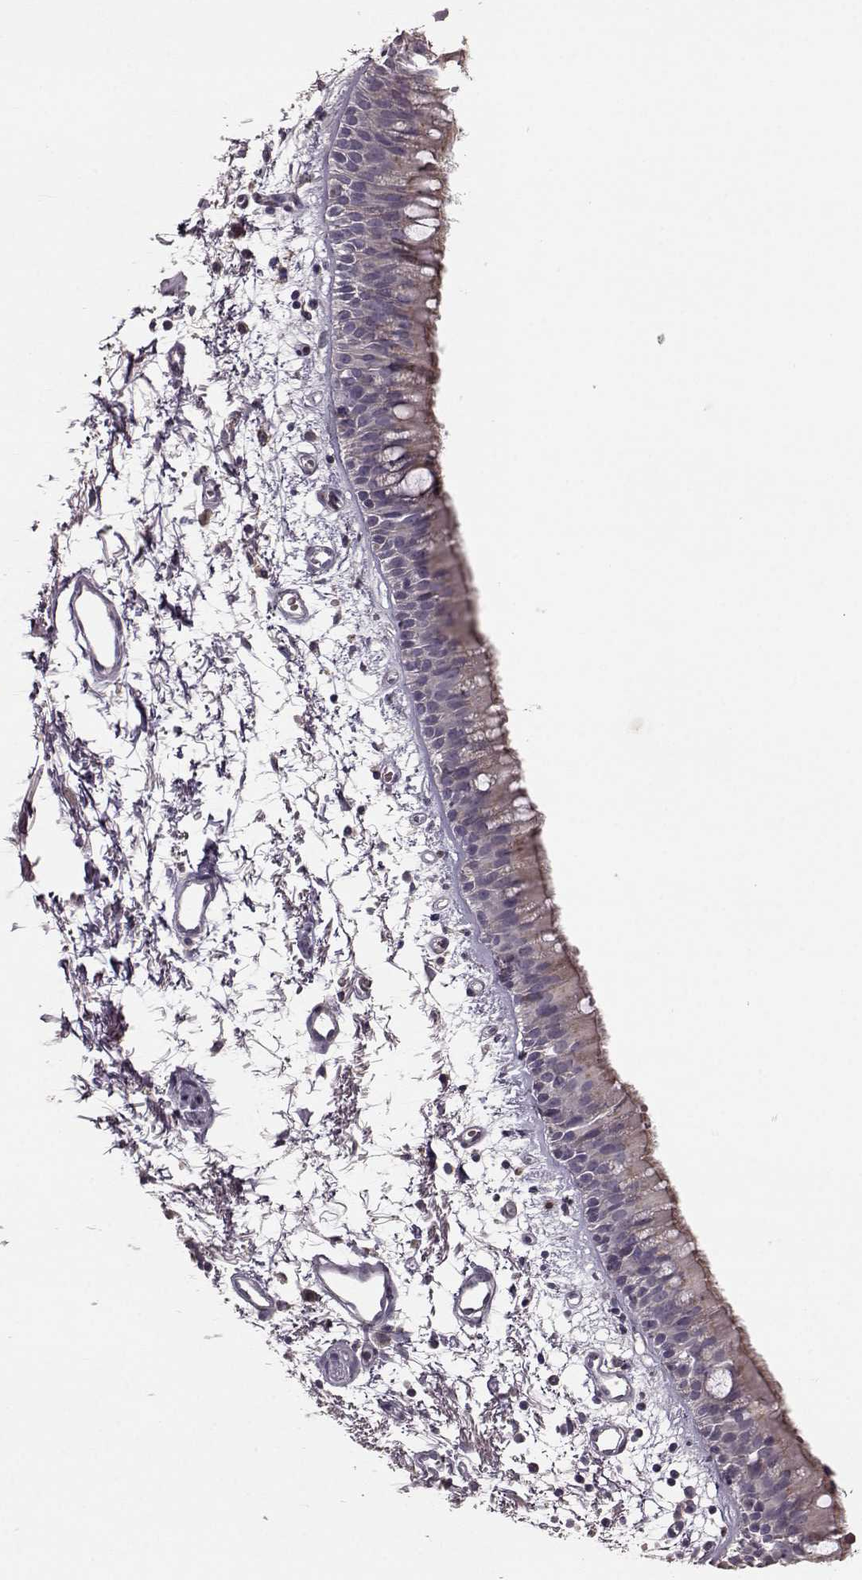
{"staining": {"intensity": "weak", "quantity": ">75%", "location": "cytoplasmic/membranous"}, "tissue": "bronchus", "cell_type": "Respiratory epithelial cells", "image_type": "normal", "snomed": [{"axis": "morphology", "description": "Normal tissue, NOS"}, {"axis": "morphology", "description": "Squamous cell carcinoma, NOS"}, {"axis": "topography", "description": "Cartilage tissue"}, {"axis": "topography", "description": "Bronchus"}, {"axis": "topography", "description": "Lung"}], "caption": "The micrograph demonstrates staining of unremarkable bronchus, revealing weak cytoplasmic/membranous protein positivity (brown color) within respiratory epithelial cells. The staining was performed using DAB to visualize the protein expression in brown, while the nuclei were stained in blue with hematoxylin (Magnification: 20x).", "gene": "SLC52A3", "patient": {"sex": "male", "age": 66}}